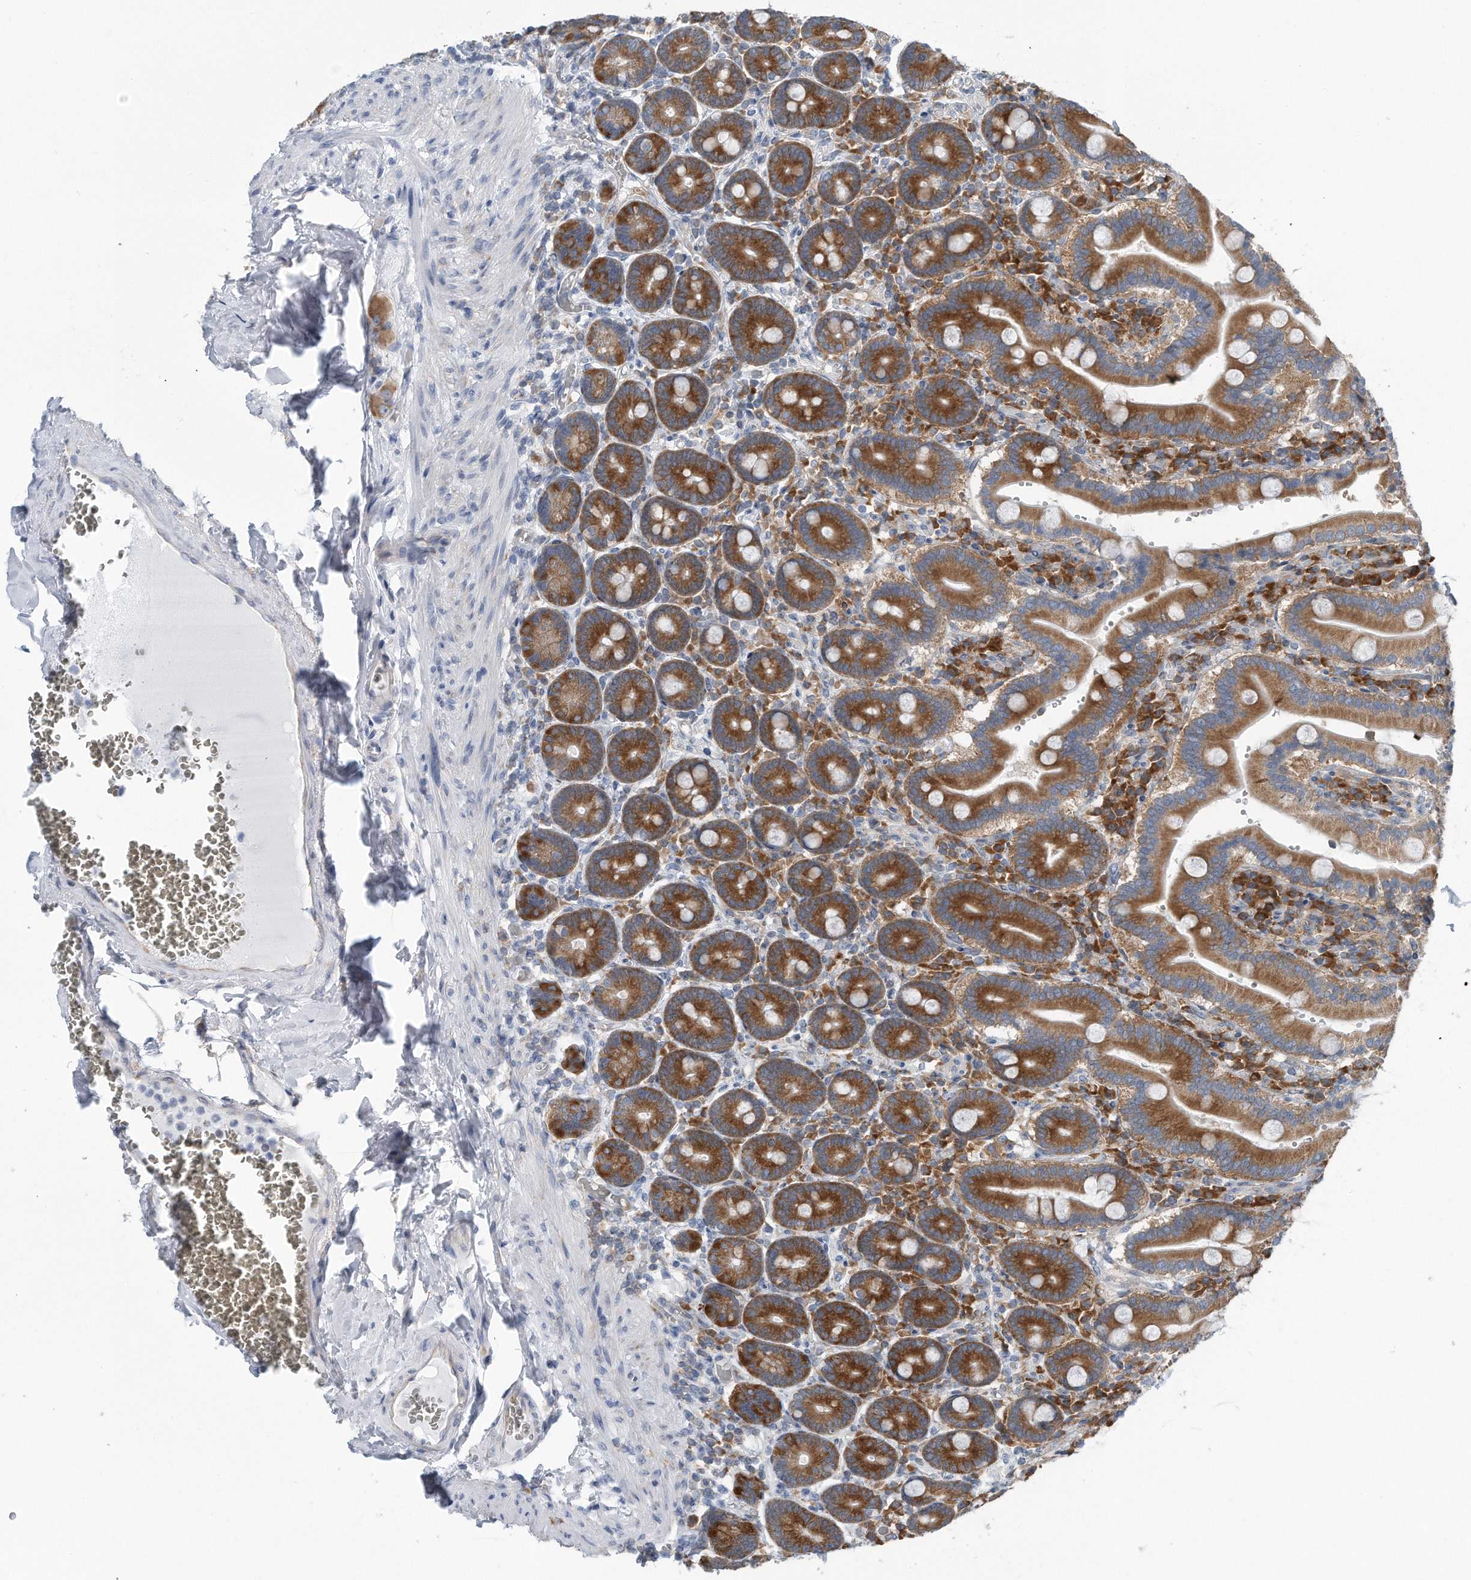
{"staining": {"intensity": "strong", "quantity": ">75%", "location": "cytoplasmic/membranous"}, "tissue": "duodenum", "cell_type": "Glandular cells", "image_type": "normal", "snomed": [{"axis": "morphology", "description": "Normal tissue, NOS"}, {"axis": "topography", "description": "Duodenum"}], "caption": "Duodenum was stained to show a protein in brown. There is high levels of strong cytoplasmic/membranous expression in approximately >75% of glandular cells. Nuclei are stained in blue.", "gene": "RPL26L1", "patient": {"sex": "female", "age": 62}}